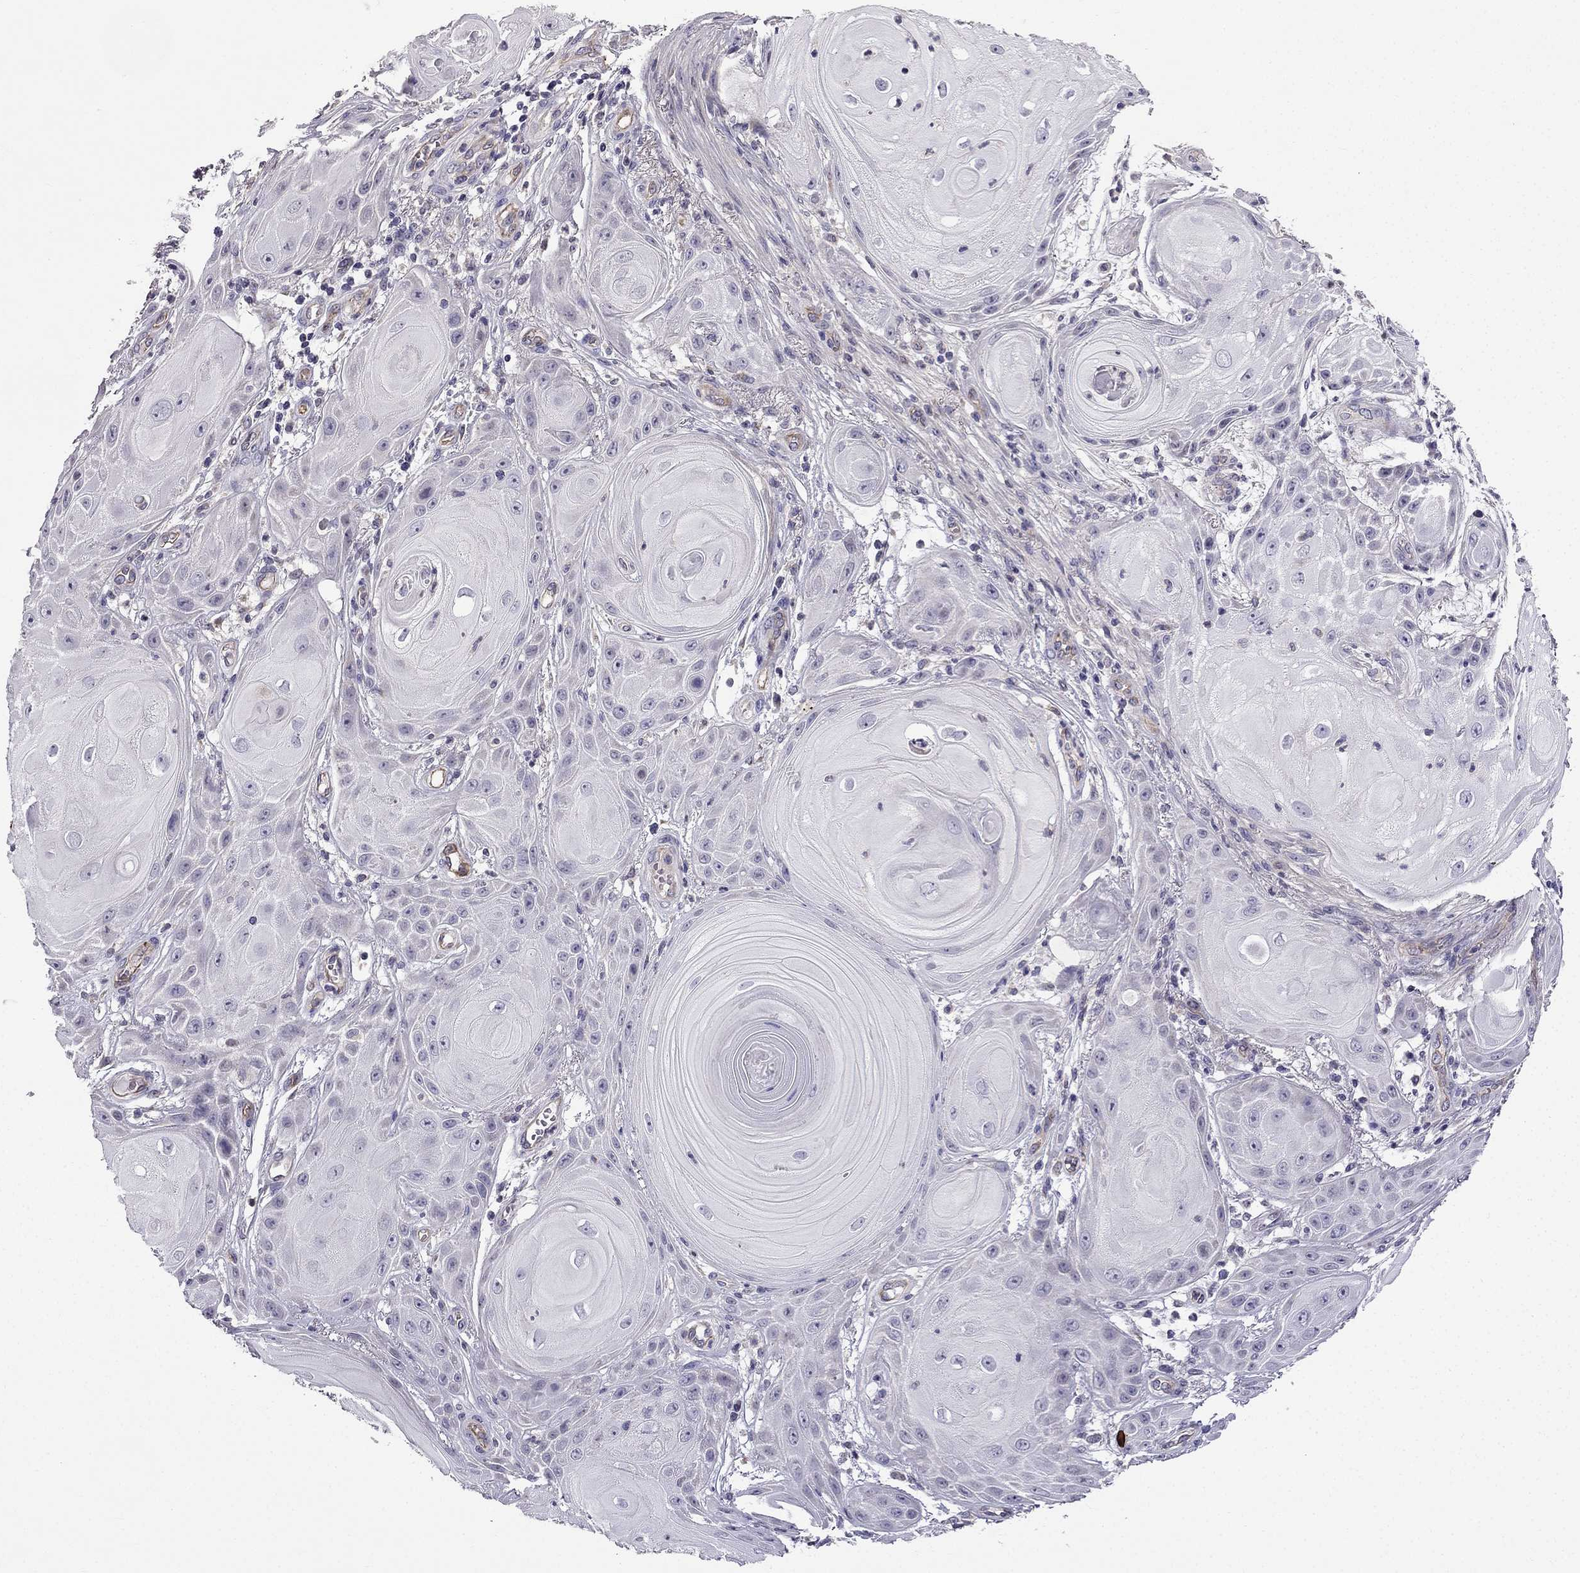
{"staining": {"intensity": "negative", "quantity": "none", "location": "none"}, "tissue": "skin cancer", "cell_type": "Tumor cells", "image_type": "cancer", "snomed": [{"axis": "morphology", "description": "Squamous cell carcinoma, NOS"}, {"axis": "topography", "description": "Skin"}], "caption": "High magnification brightfield microscopy of skin cancer (squamous cell carcinoma) stained with DAB (brown) and counterstained with hematoxylin (blue): tumor cells show no significant positivity. The staining was performed using DAB to visualize the protein expression in brown, while the nuclei were stained in blue with hematoxylin (Magnification: 20x).", "gene": "SLC6A2", "patient": {"sex": "male", "age": 62}}